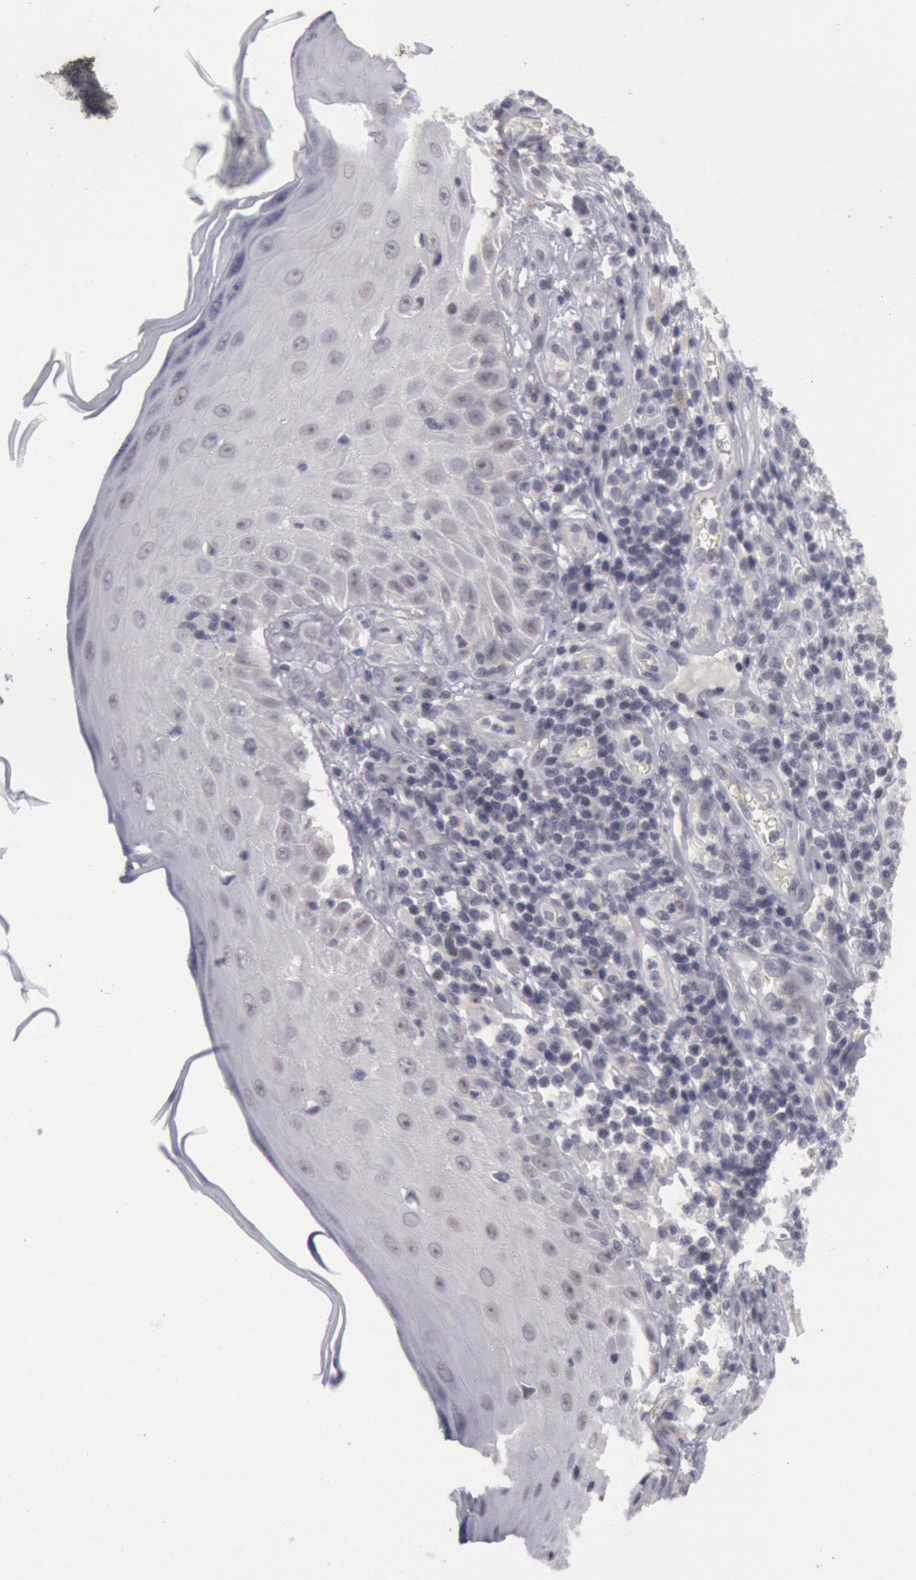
{"staining": {"intensity": "negative", "quantity": "none", "location": "none"}, "tissue": "melanoma", "cell_type": "Tumor cells", "image_type": "cancer", "snomed": [{"axis": "morphology", "description": "Malignant melanoma, NOS"}, {"axis": "topography", "description": "Skin"}], "caption": "Immunohistochemical staining of human malignant melanoma exhibits no significant positivity in tumor cells.", "gene": "JOSD1", "patient": {"sex": "female", "age": 49}}